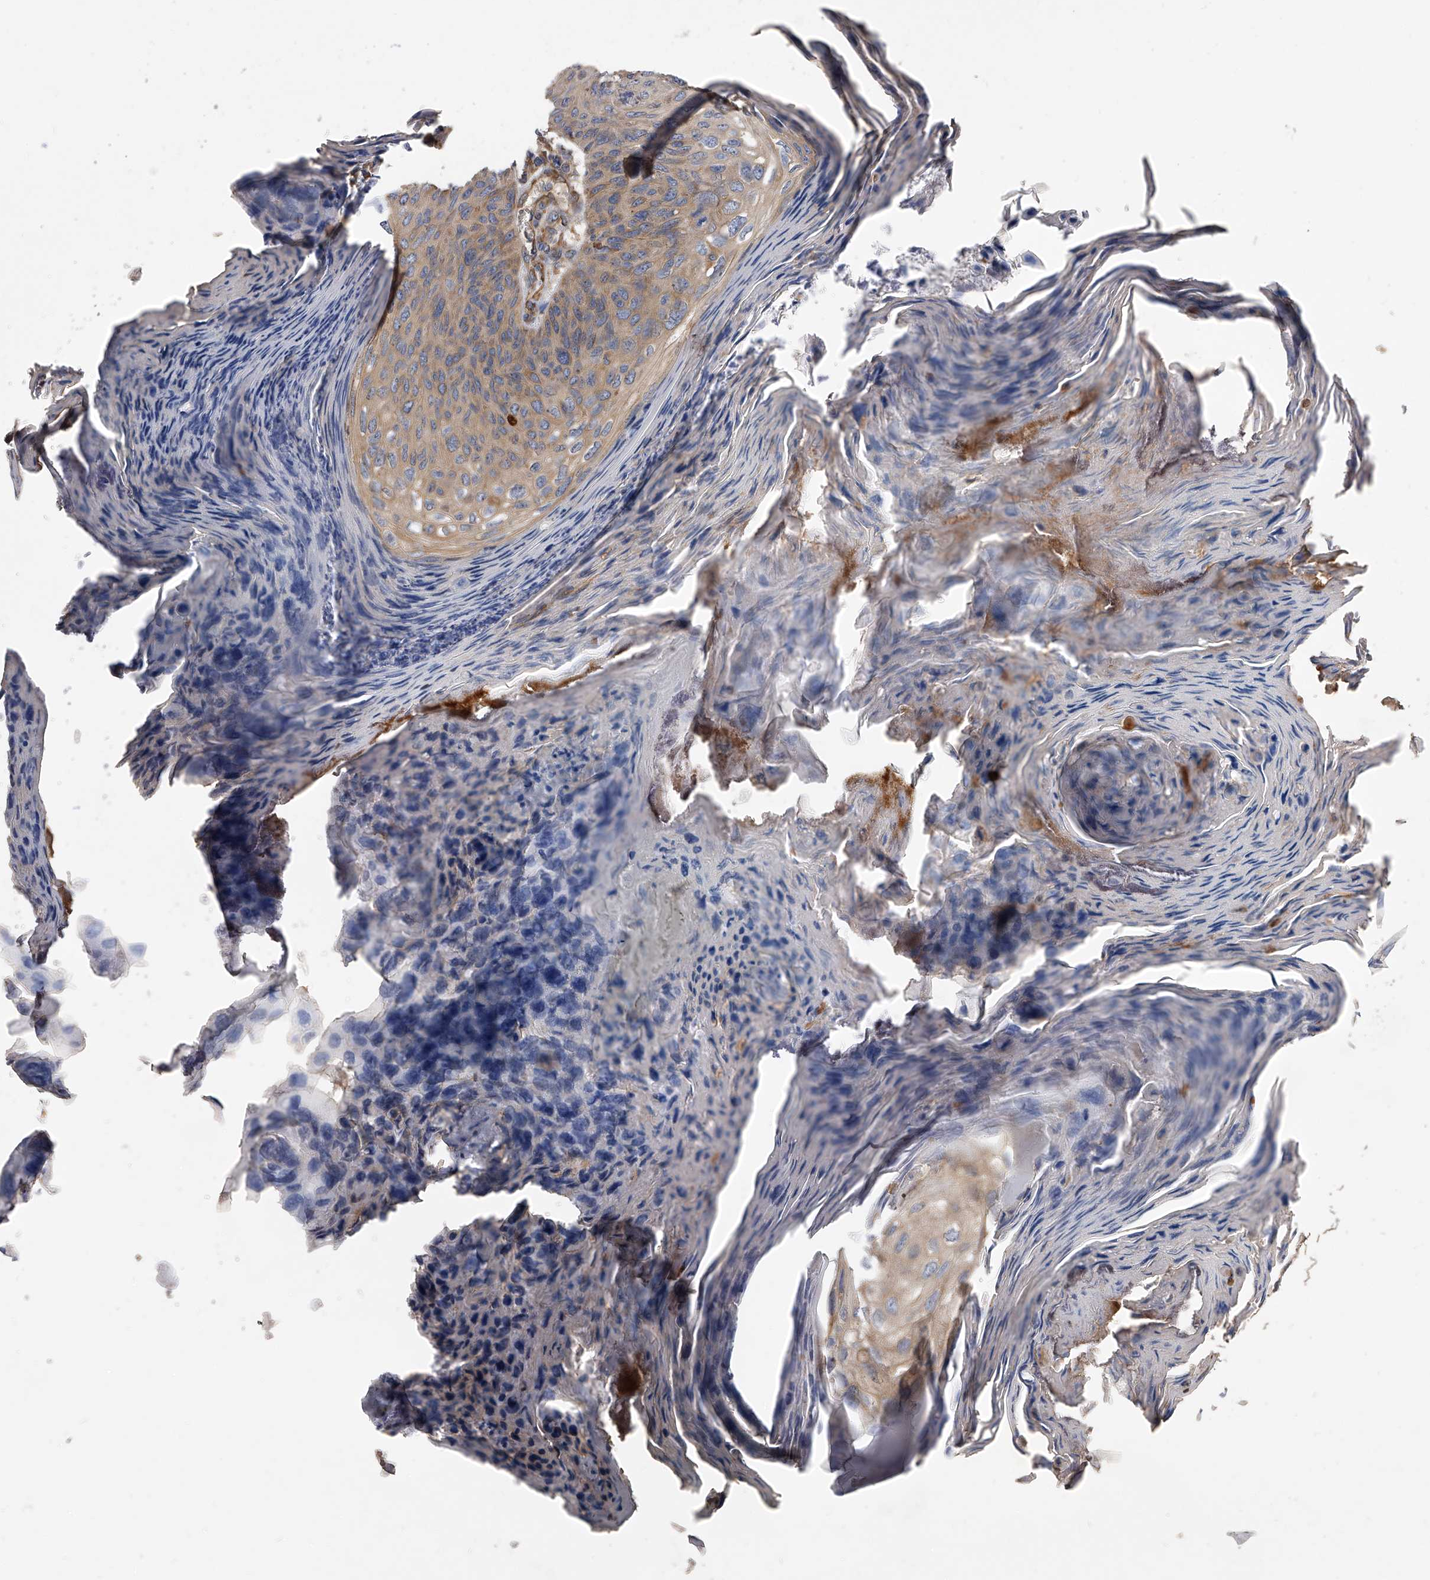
{"staining": {"intensity": "moderate", "quantity": "25%-75%", "location": "cytoplasmic/membranous"}, "tissue": "skin cancer", "cell_type": "Tumor cells", "image_type": "cancer", "snomed": [{"axis": "morphology", "description": "Squamous cell carcinoma, NOS"}, {"axis": "topography", "description": "Skin"}], "caption": "Immunohistochemical staining of human skin cancer displays medium levels of moderate cytoplasmic/membranous positivity in about 25%-75% of tumor cells.", "gene": "EXOC4", "patient": {"sex": "female", "age": 90}}